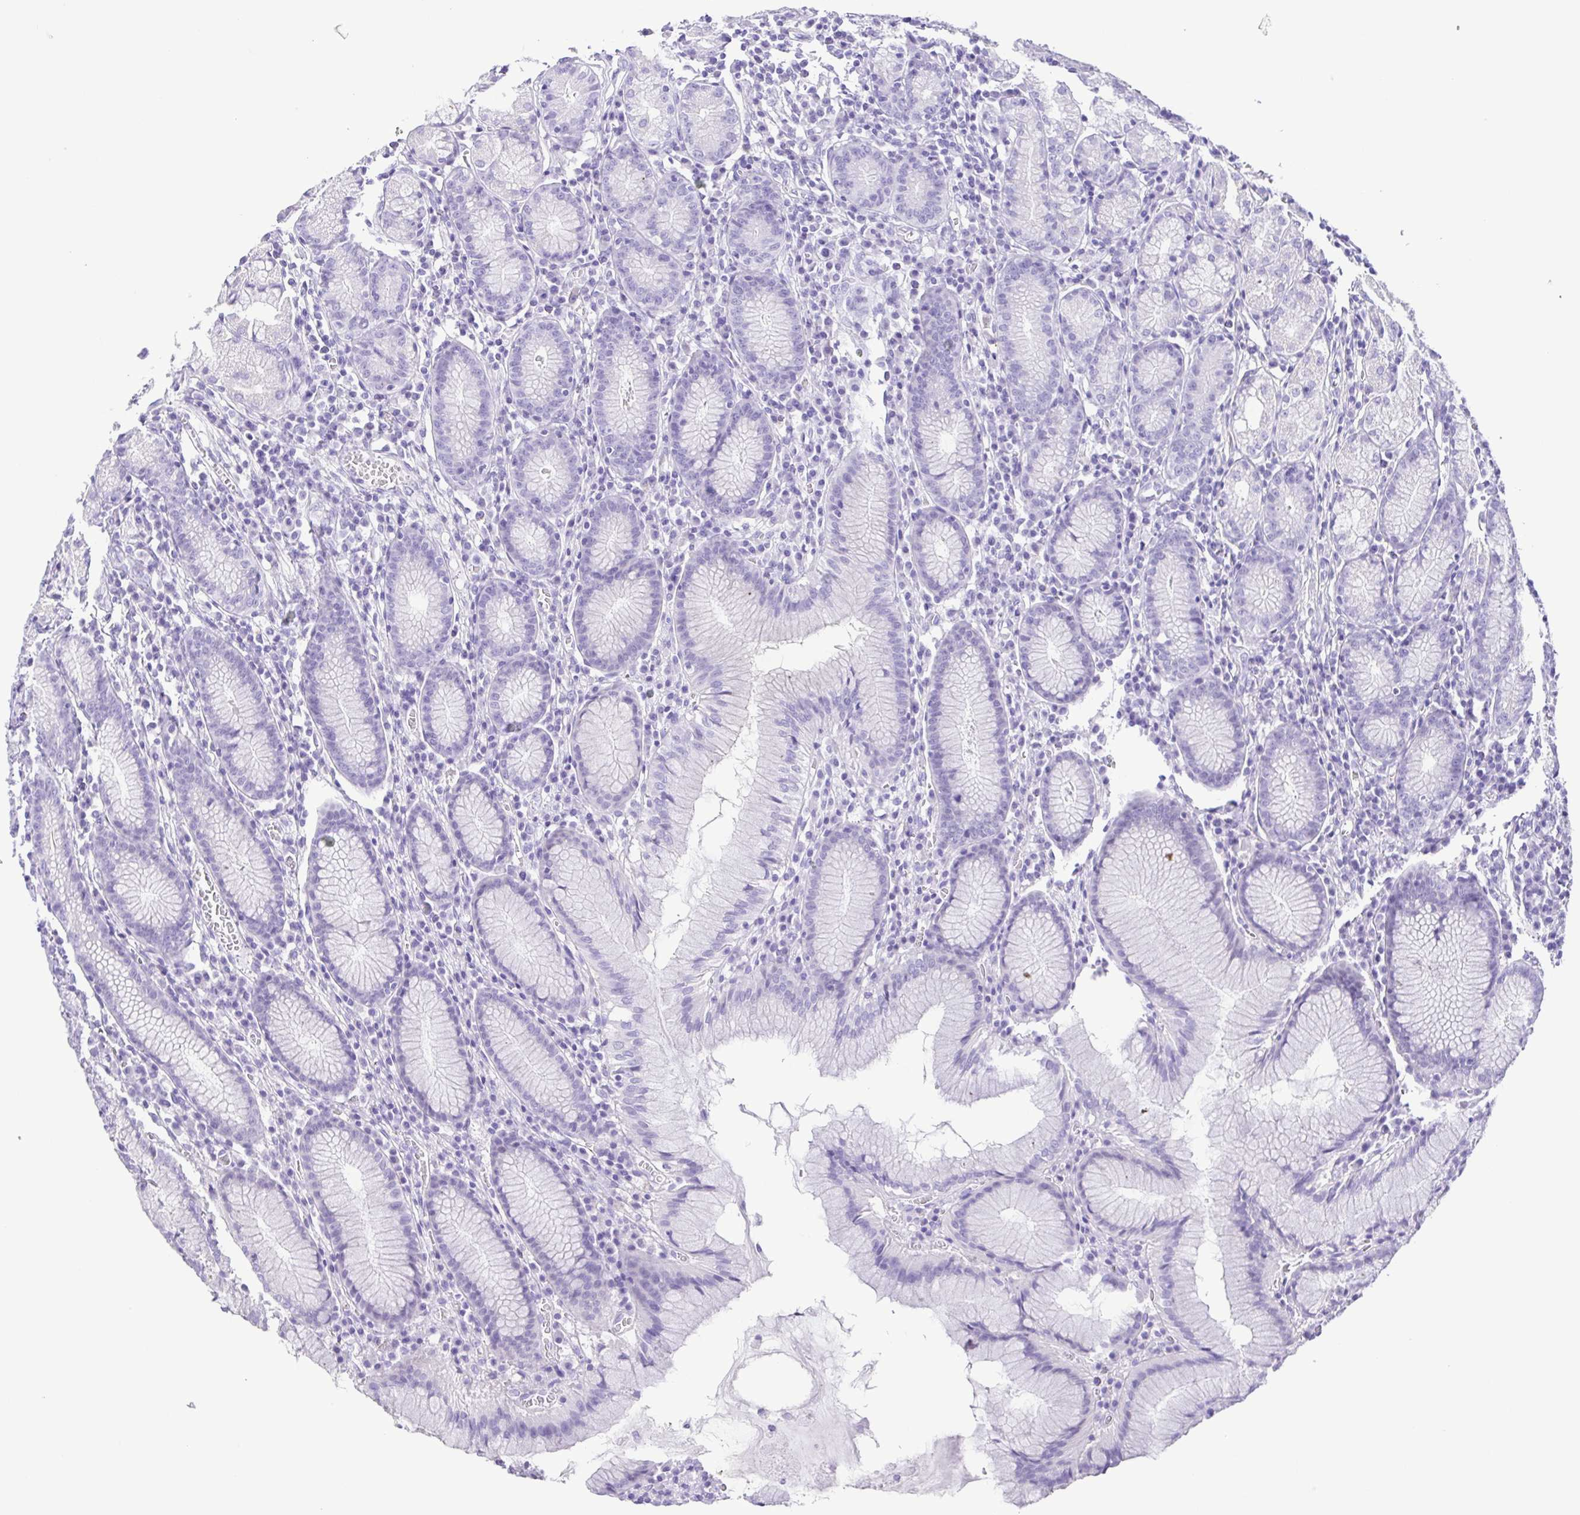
{"staining": {"intensity": "negative", "quantity": "none", "location": "none"}, "tissue": "stomach", "cell_type": "Glandular cells", "image_type": "normal", "snomed": [{"axis": "morphology", "description": "Normal tissue, NOS"}, {"axis": "topography", "description": "Stomach"}], "caption": "A high-resolution micrograph shows immunohistochemistry (IHC) staining of normal stomach, which shows no significant expression in glandular cells.", "gene": "CASP14", "patient": {"sex": "male", "age": 55}}